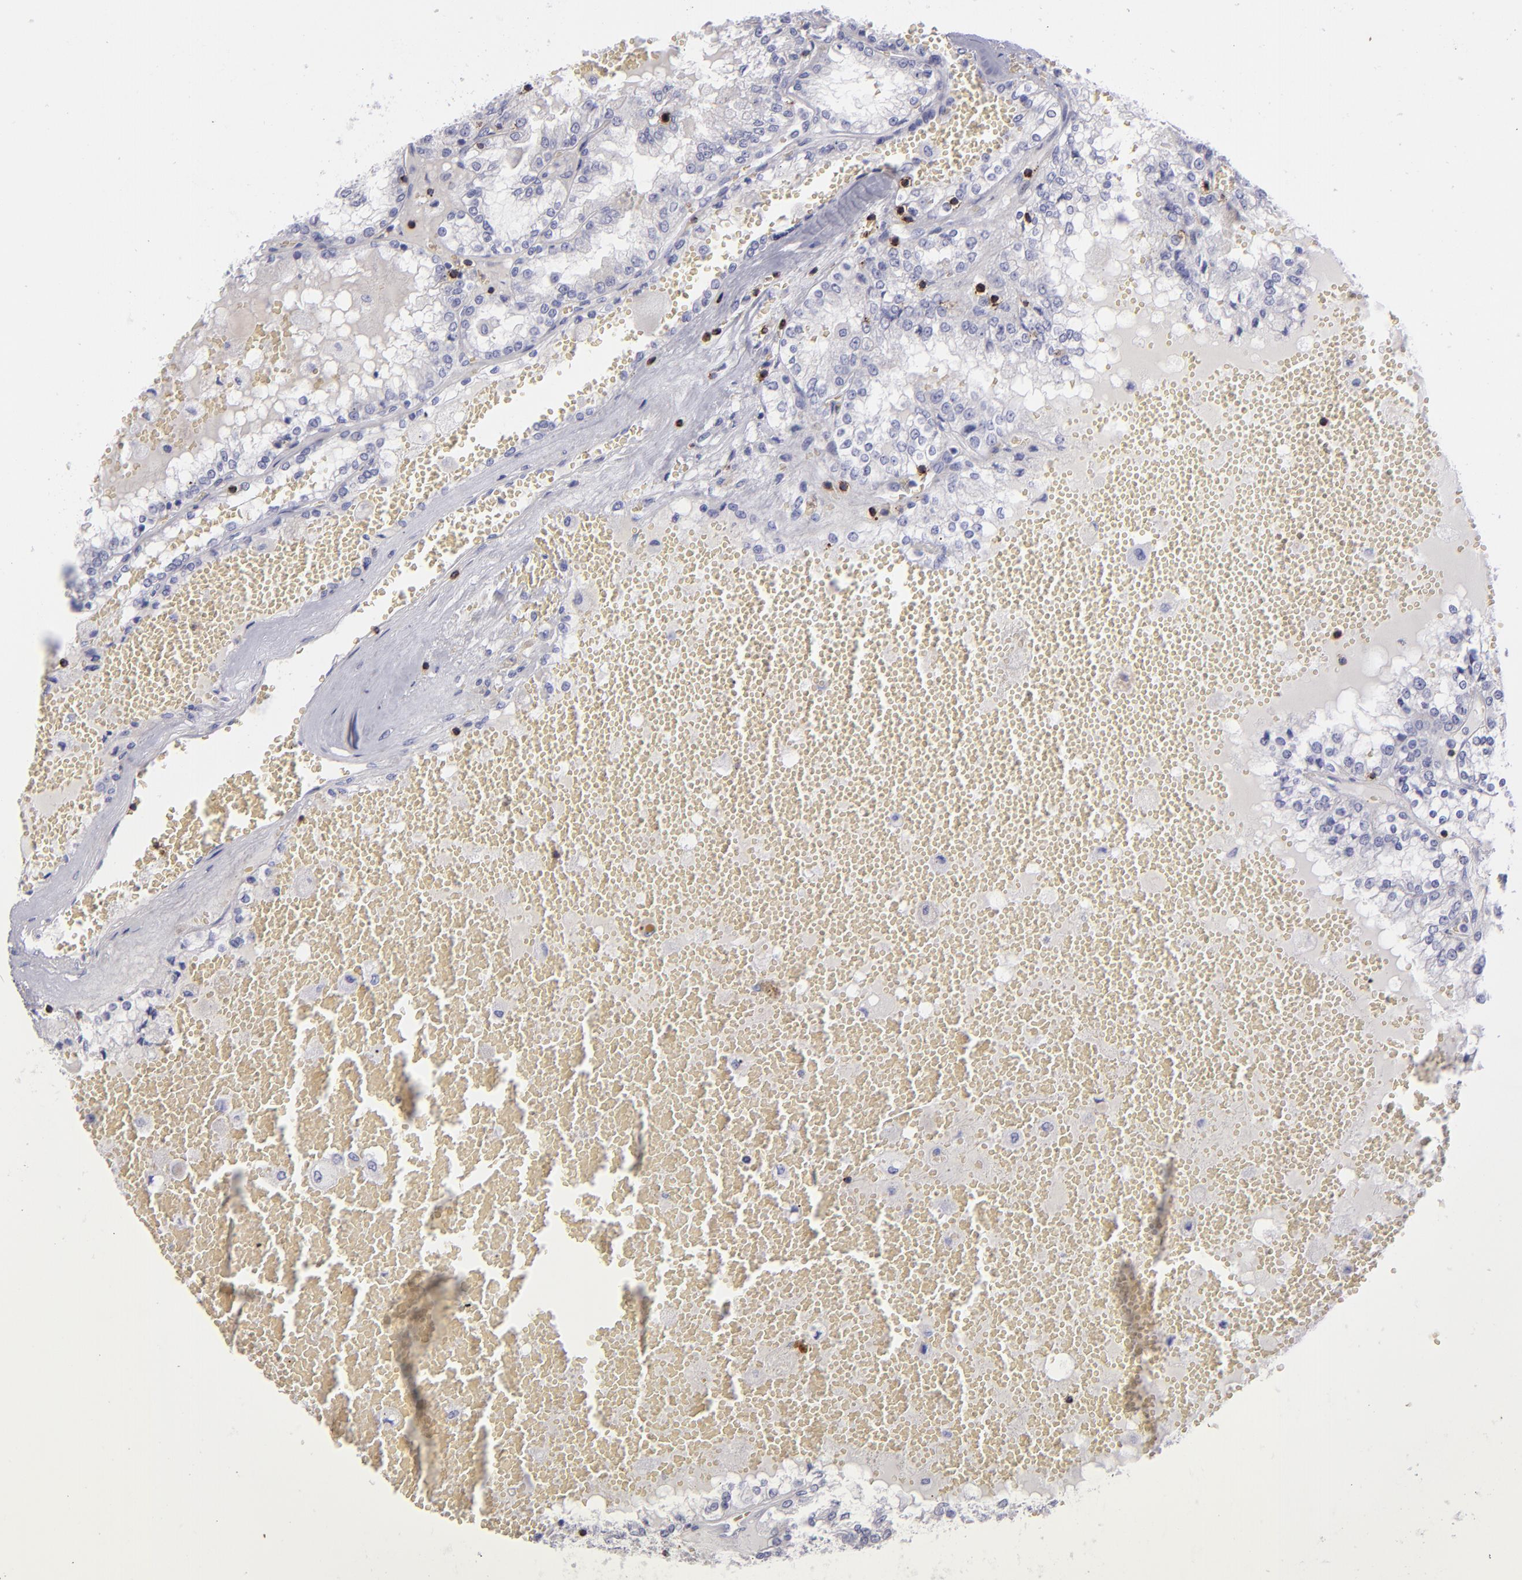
{"staining": {"intensity": "negative", "quantity": "none", "location": "none"}, "tissue": "renal cancer", "cell_type": "Tumor cells", "image_type": "cancer", "snomed": [{"axis": "morphology", "description": "Adenocarcinoma, NOS"}, {"axis": "topography", "description": "Kidney"}], "caption": "This image is of renal adenocarcinoma stained with IHC to label a protein in brown with the nuclei are counter-stained blue. There is no staining in tumor cells. (DAB immunohistochemistry with hematoxylin counter stain).", "gene": "CD2", "patient": {"sex": "female", "age": 56}}